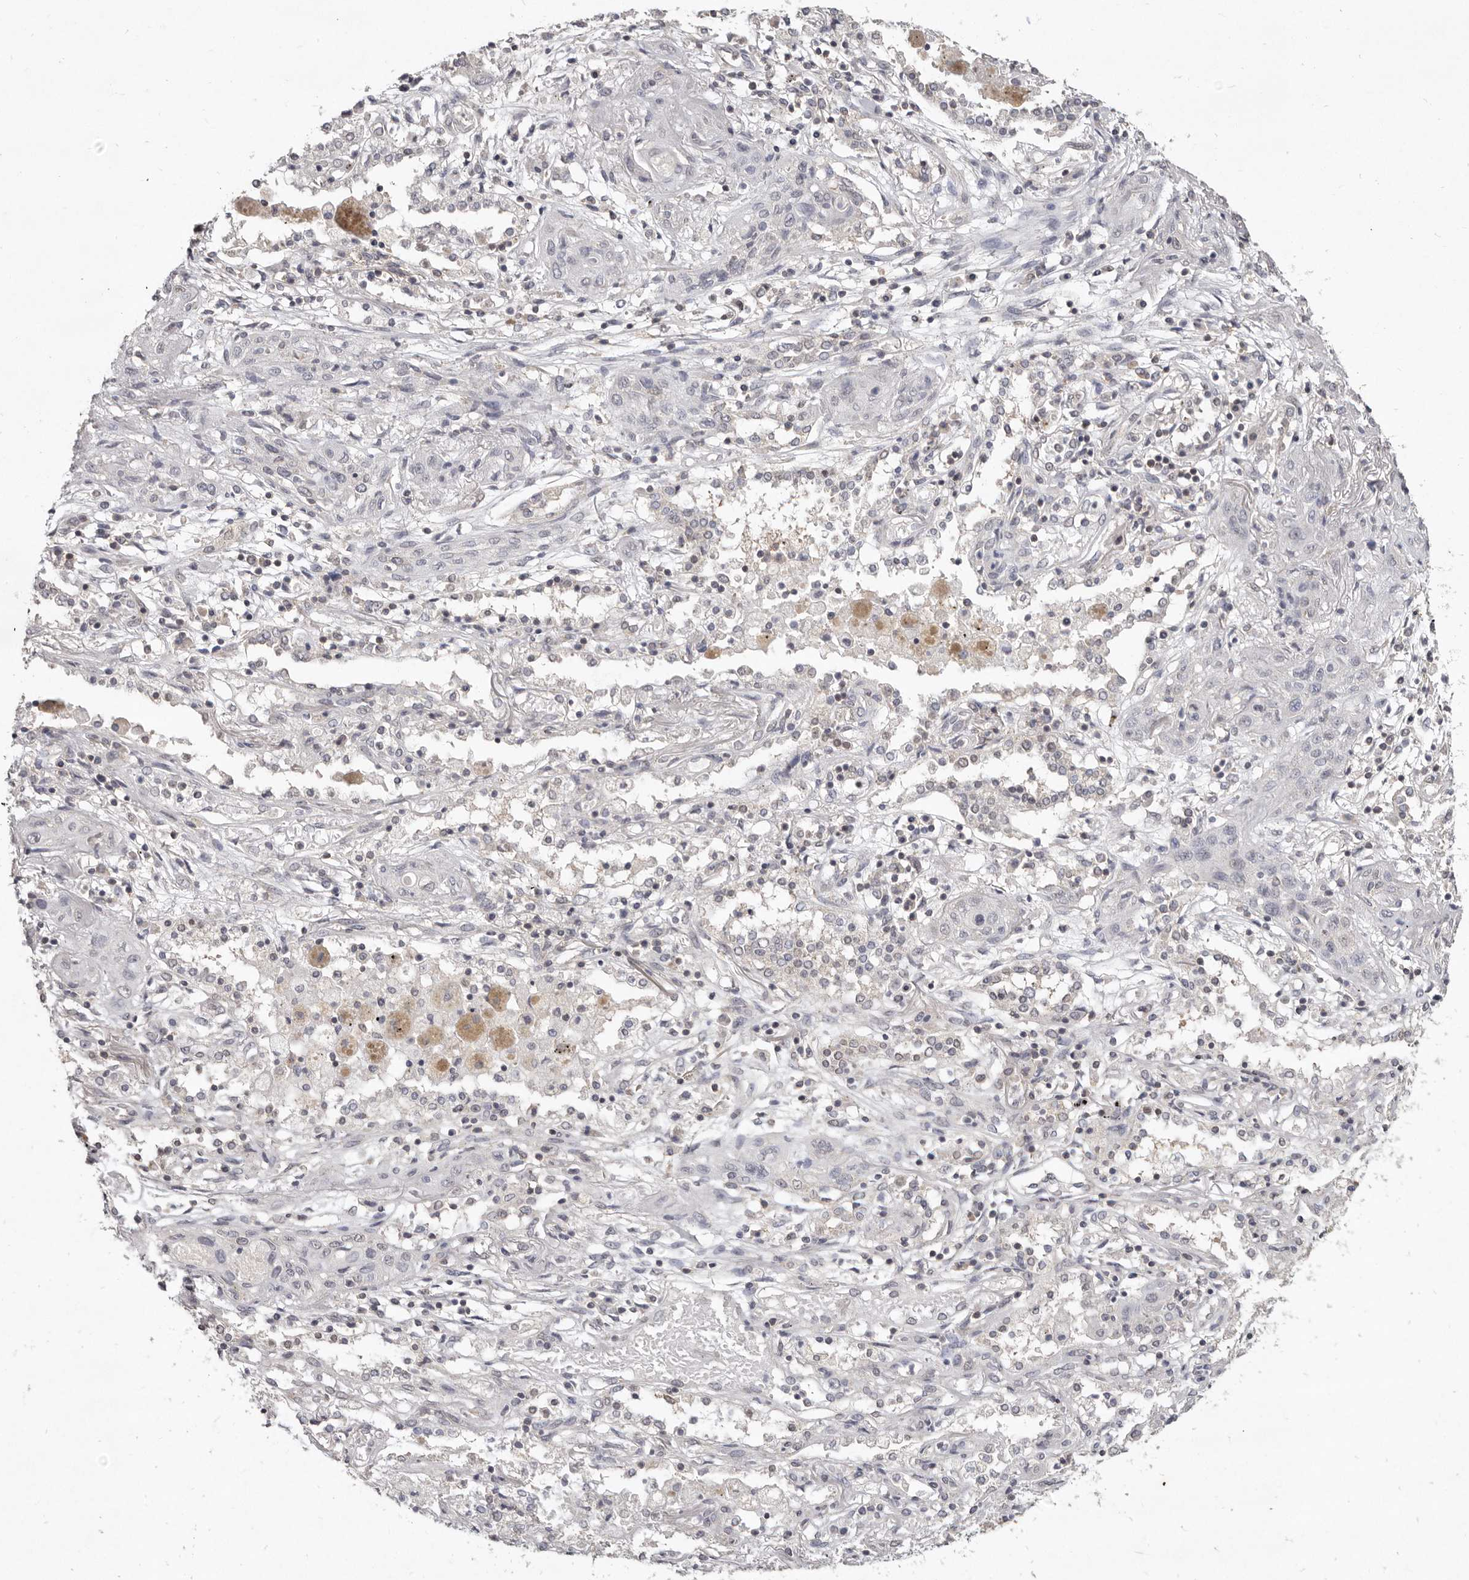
{"staining": {"intensity": "negative", "quantity": "none", "location": "none"}, "tissue": "lung cancer", "cell_type": "Tumor cells", "image_type": "cancer", "snomed": [{"axis": "morphology", "description": "Squamous cell carcinoma, NOS"}, {"axis": "topography", "description": "Lung"}], "caption": "Lung cancer stained for a protein using IHC demonstrates no positivity tumor cells.", "gene": "LINGO2", "patient": {"sex": "female", "age": 47}}